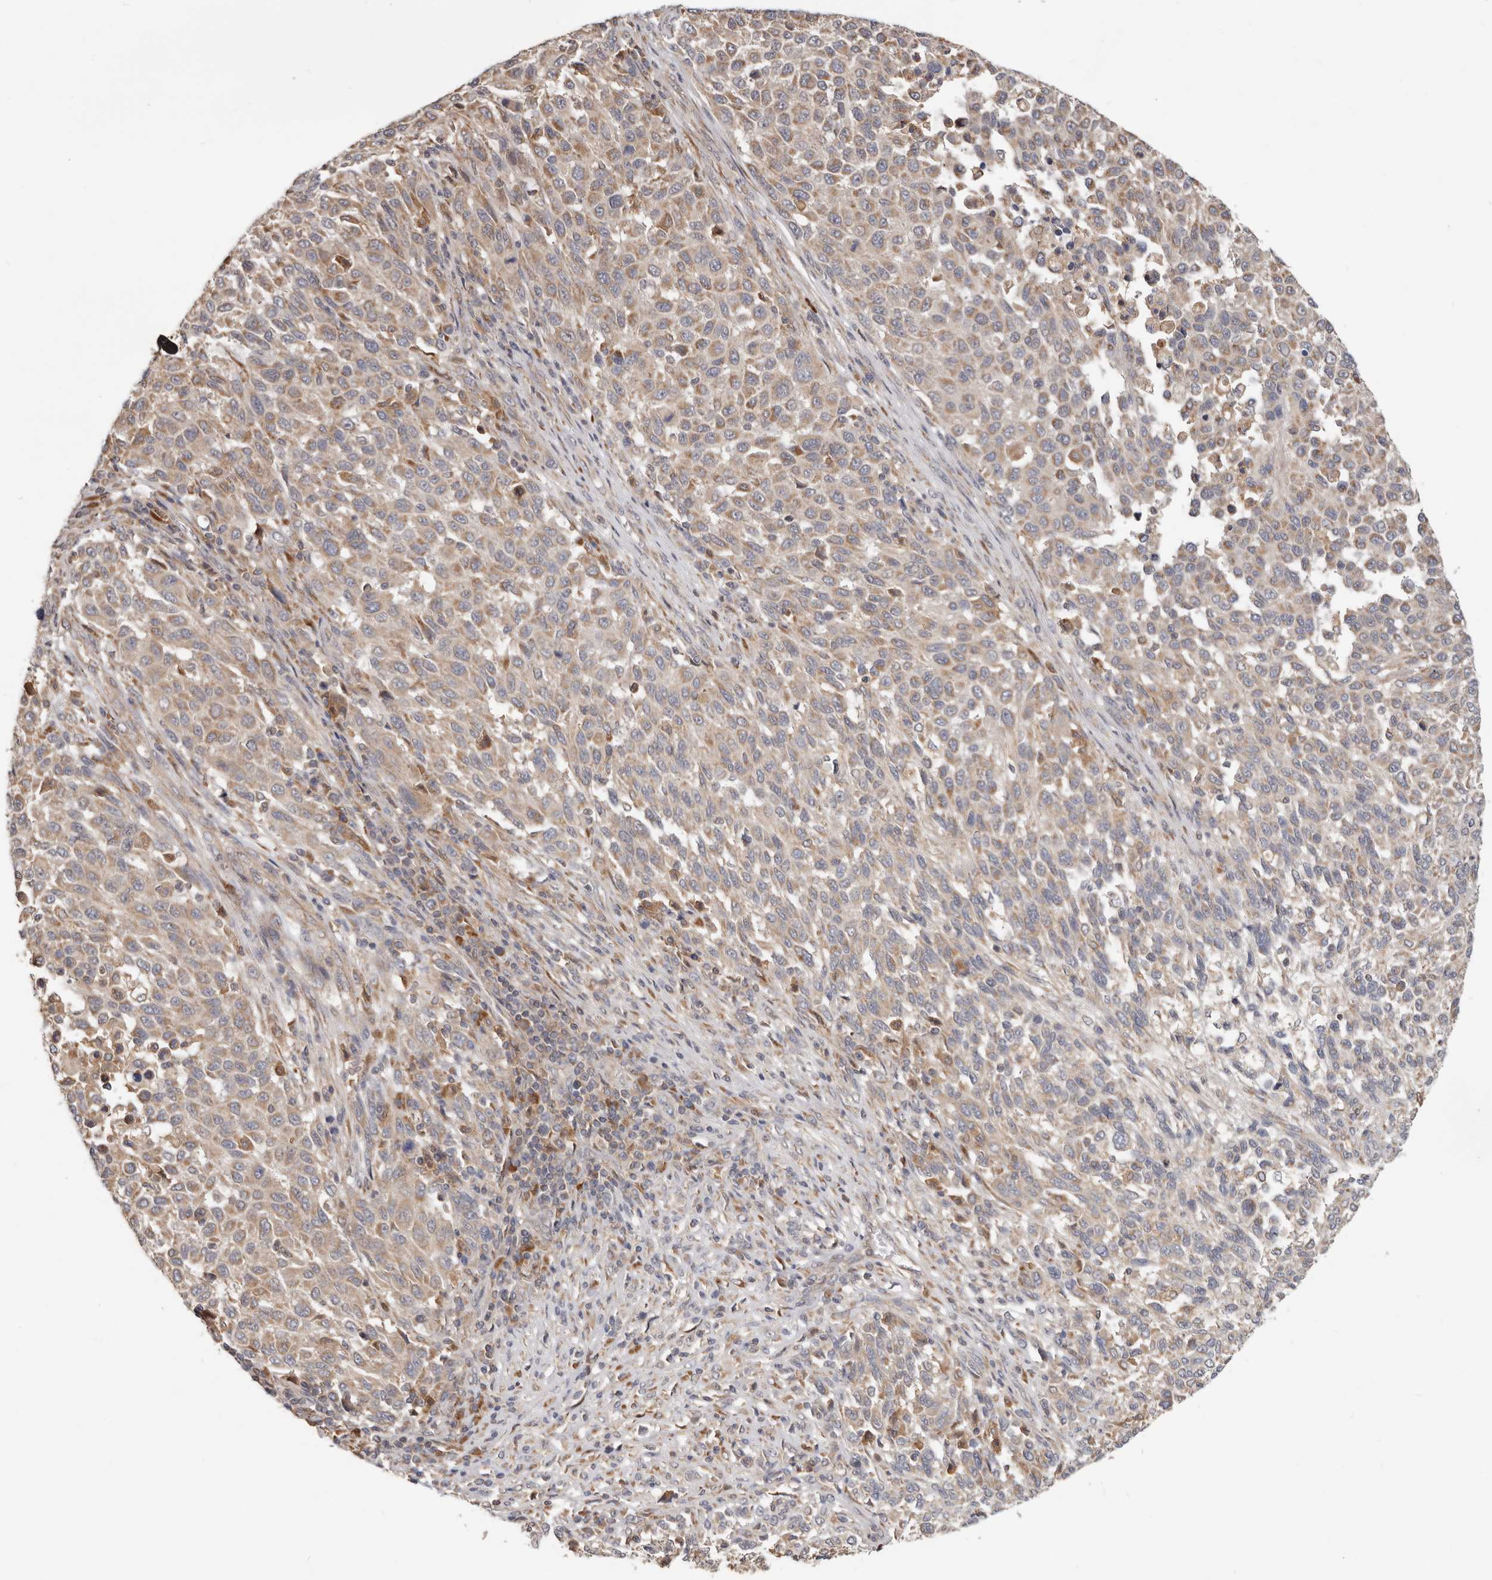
{"staining": {"intensity": "moderate", "quantity": "<25%", "location": "cytoplasmic/membranous"}, "tissue": "melanoma", "cell_type": "Tumor cells", "image_type": "cancer", "snomed": [{"axis": "morphology", "description": "Malignant melanoma, Metastatic site"}, {"axis": "topography", "description": "Lymph node"}], "caption": "Approximately <25% of tumor cells in human malignant melanoma (metastatic site) show moderate cytoplasmic/membranous protein expression as visualized by brown immunohistochemical staining.", "gene": "LRP6", "patient": {"sex": "male", "age": 61}}